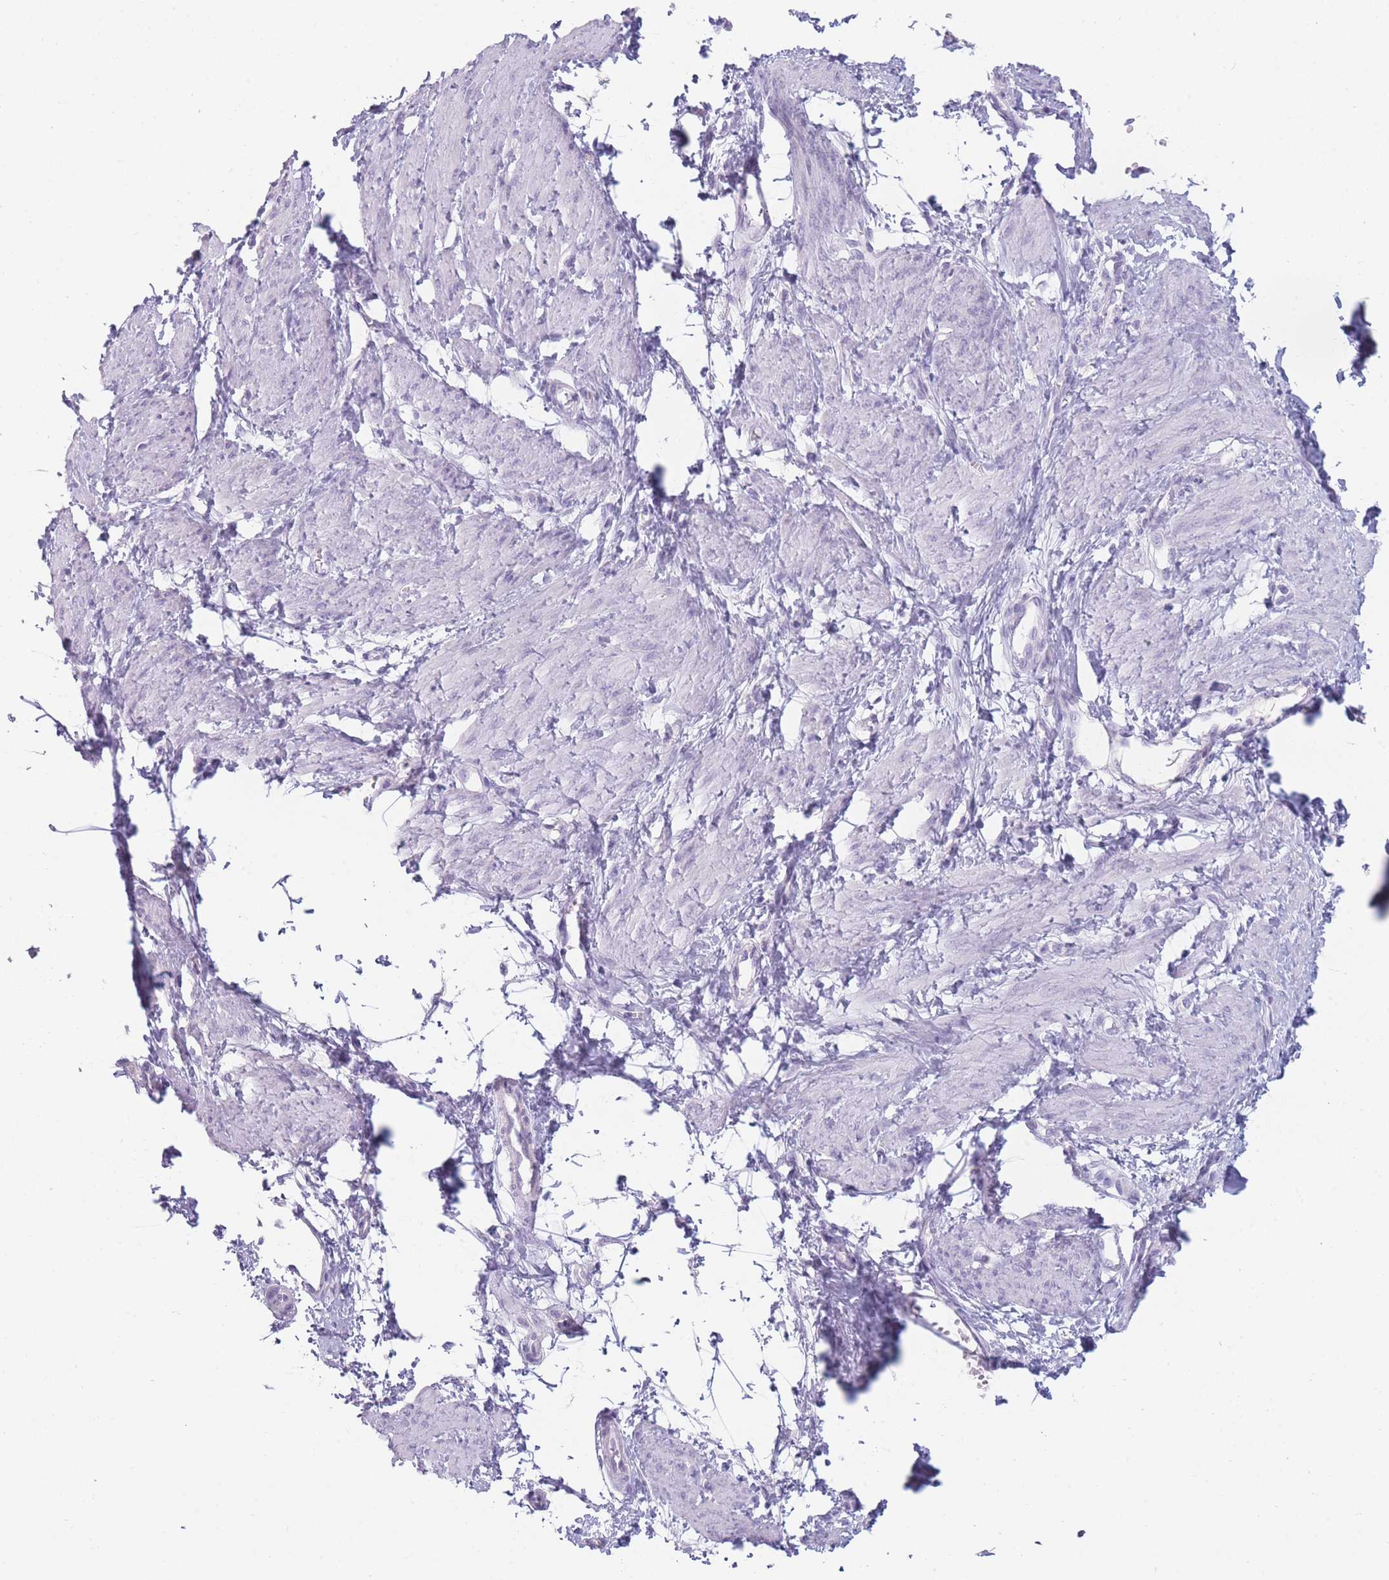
{"staining": {"intensity": "negative", "quantity": "none", "location": "none"}, "tissue": "smooth muscle", "cell_type": "Smooth muscle cells", "image_type": "normal", "snomed": [{"axis": "morphology", "description": "Normal tissue, NOS"}, {"axis": "topography", "description": "Smooth muscle"}, {"axis": "topography", "description": "Uterus"}], "caption": "Immunohistochemical staining of unremarkable human smooth muscle shows no significant expression in smooth muscle cells.", "gene": "GPR12", "patient": {"sex": "female", "age": 39}}